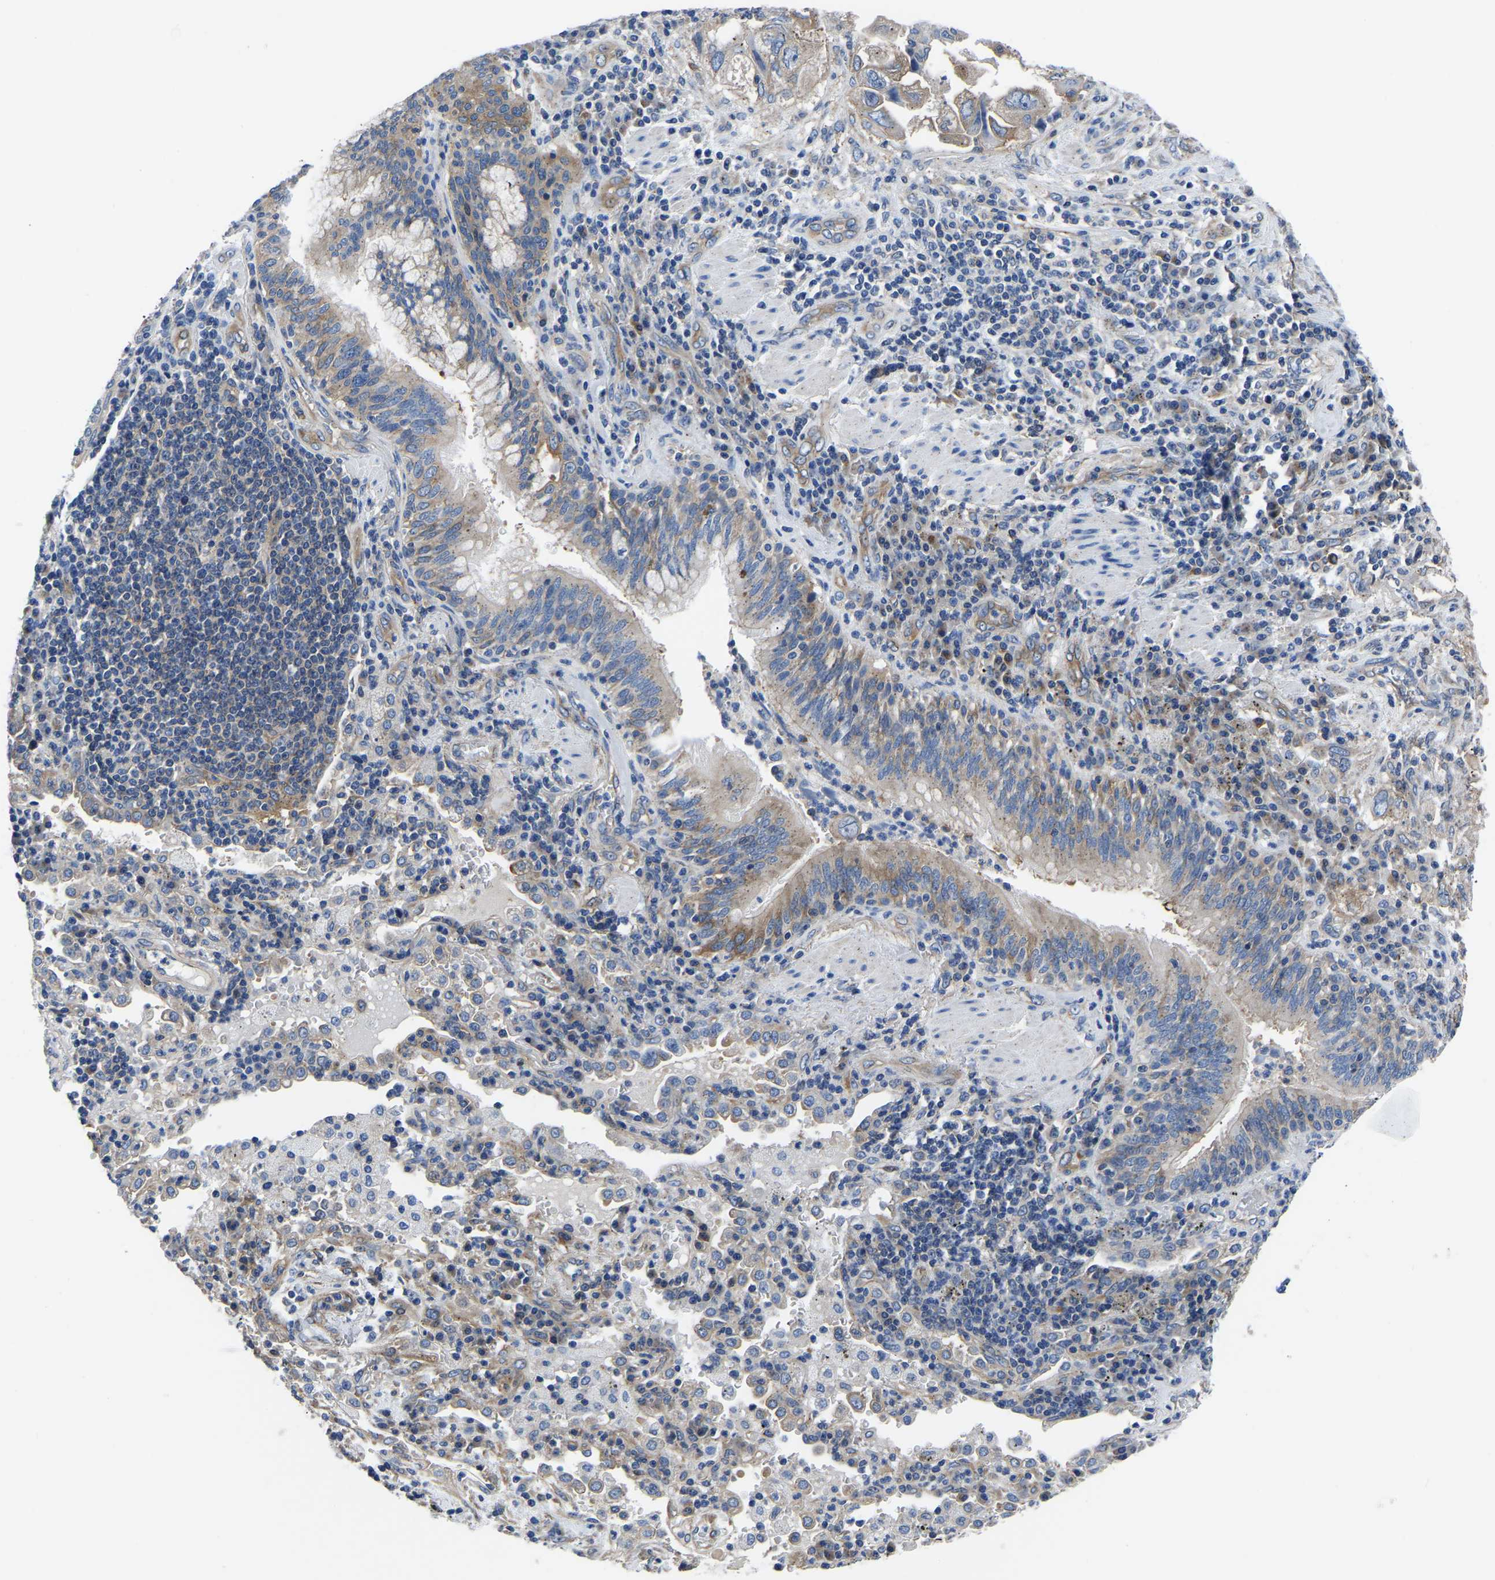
{"staining": {"intensity": "weak", "quantity": ">75%", "location": "cytoplasmic/membranous"}, "tissue": "lung cancer", "cell_type": "Tumor cells", "image_type": "cancer", "snomed": [{"axis": "morphology", "description": "Adenocarcinoma, NOS"}, {"axis": "topography", "description": "Lung"}], "caption": "High-magnification brightfield microscopy of lung cancer (adenocarcinoma) stained with DAB (3,3'-diaminobenzidine) (brown) and counterstained with hematoxylin (blue). tumor cells exhibit weak cytoplasmic/membranous staining is appreciated in about>75% of cells.", "gene": "TFG", "patient": {"sex": "male", "age": 64}}